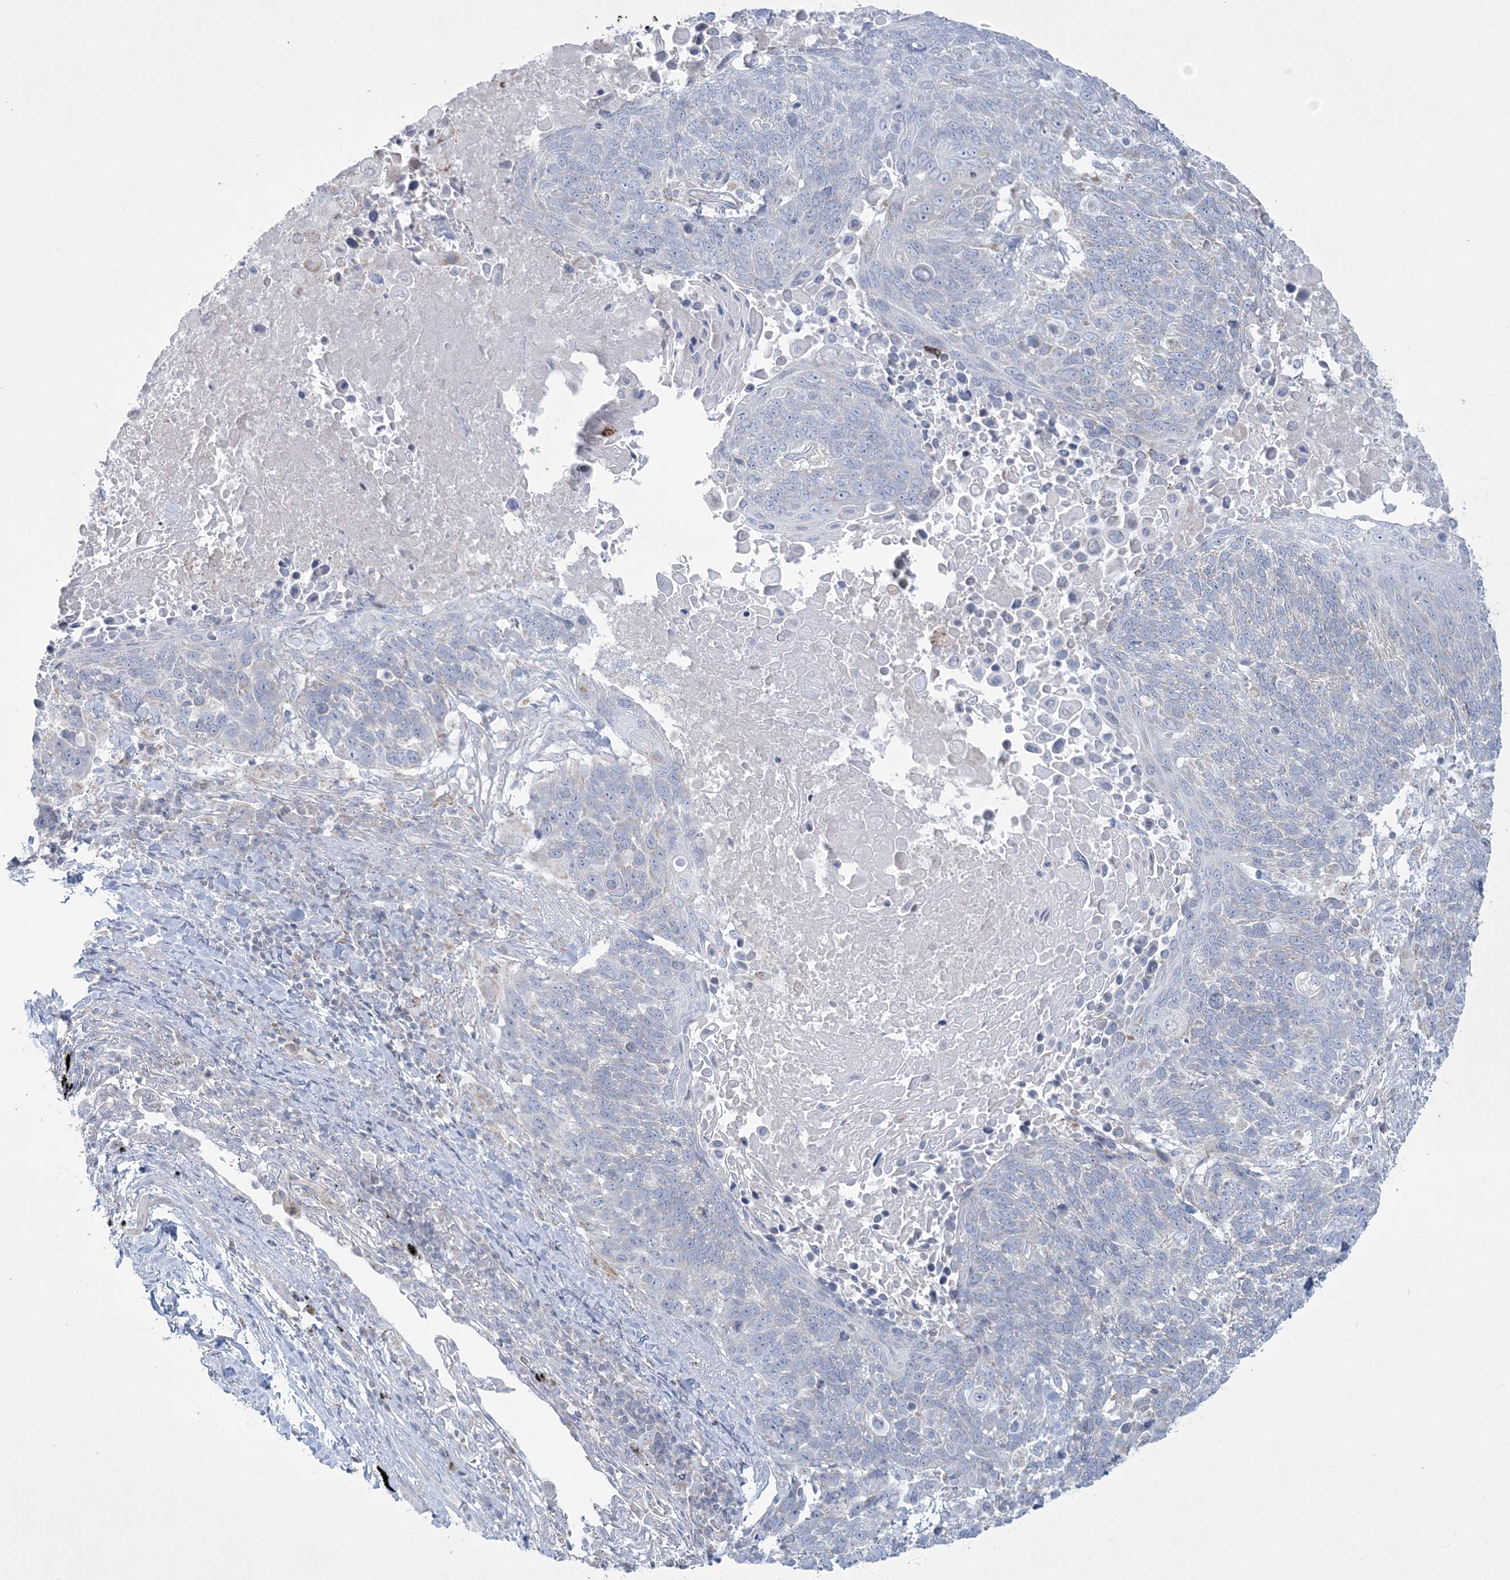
{"staining": {"intensity": "negative", "quantity": "none", "location": "none"}, "tissue": "lung cancer", "cell_type": "Tumor cells", "image_type": "cancer", "snomed": [{"axis": "morphology", "description": "Squamous cell carcinoma, NOS"}, {"axis": "topography", "description": "Lung"}], "caption": "IHC histopathology image of human squamous cell carcinoma (lung) stained for a protein (brown), which reveals no staining in tumor cells.", "gene": "TBC1D7", "patient": {"sex": "male", "age": 66}}